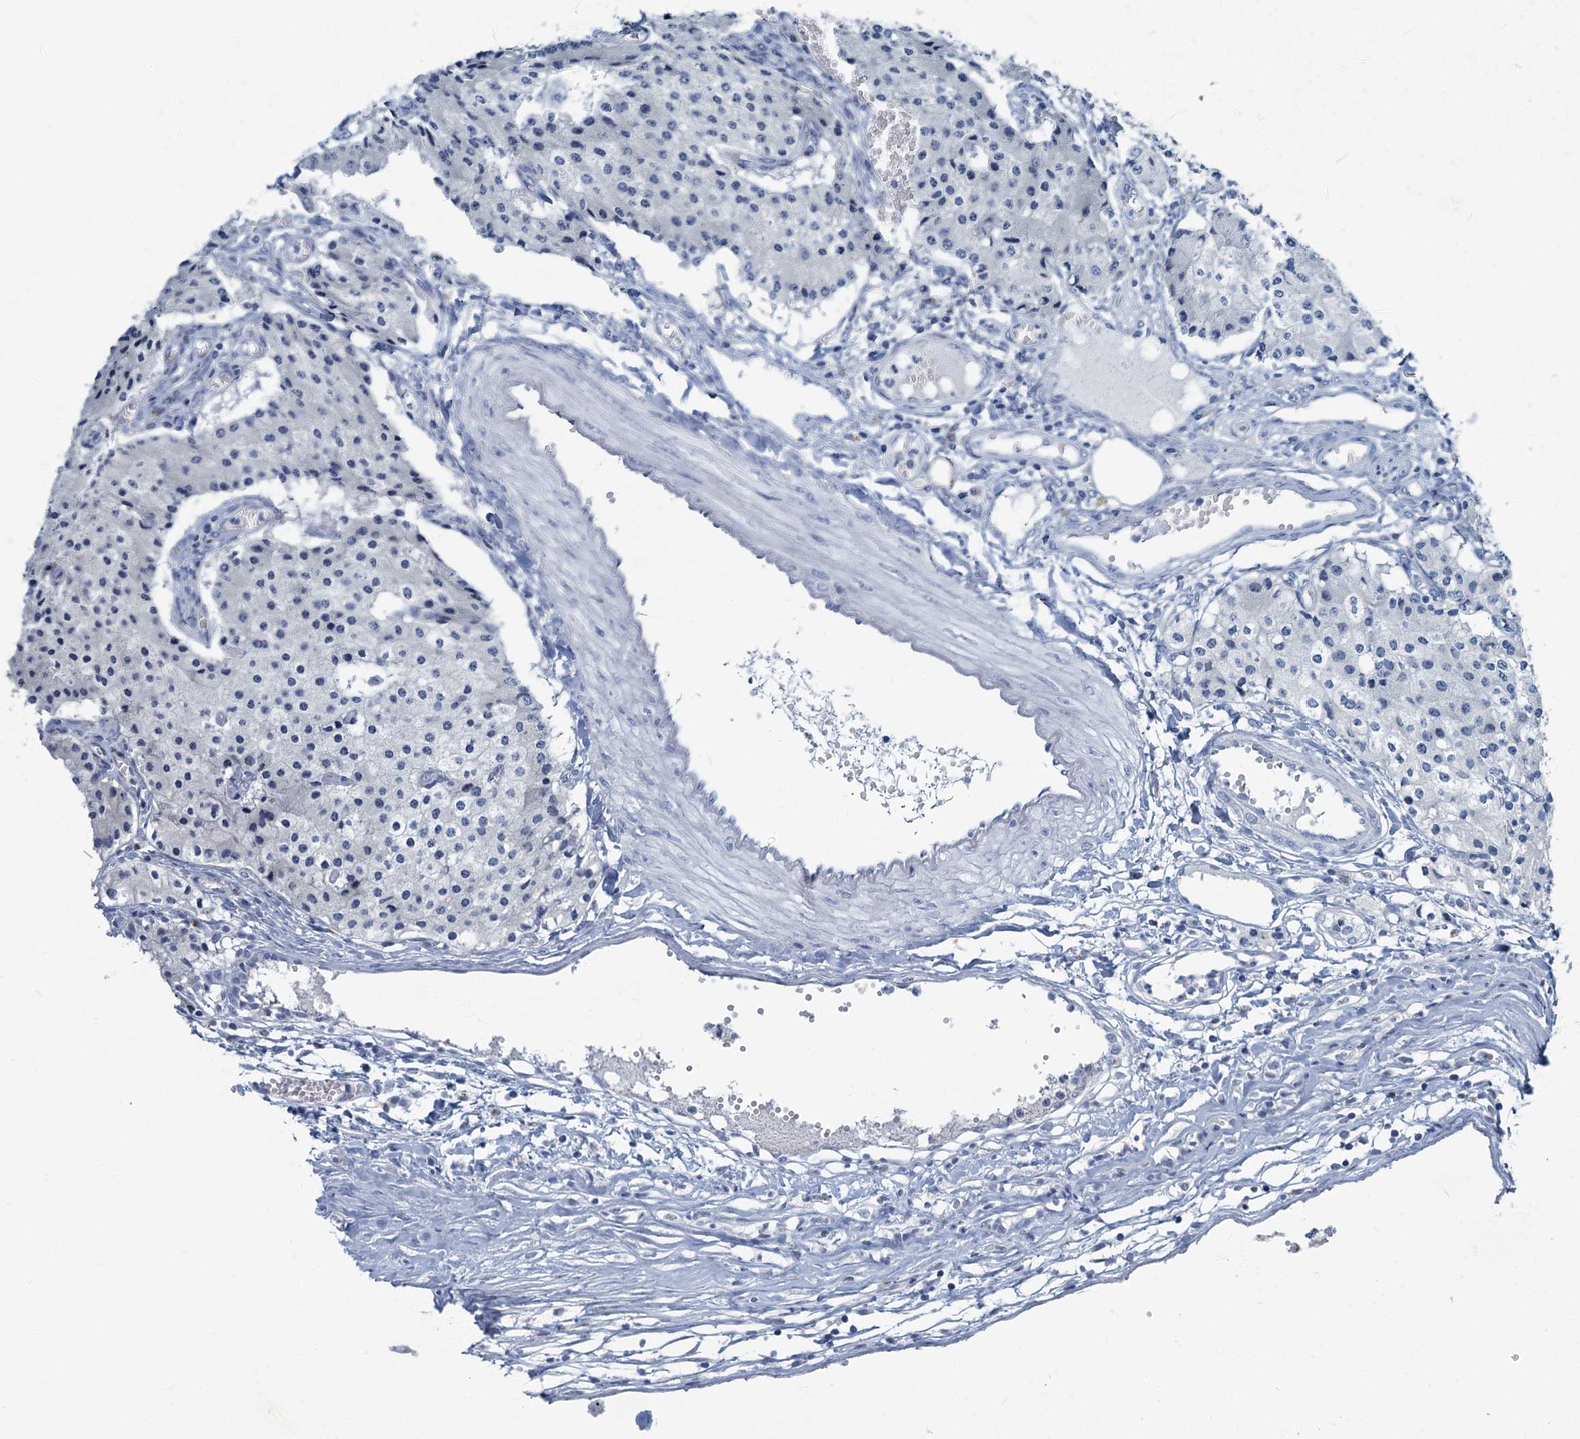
{"staining": {"intensity": "negative", "quantity": "none", "location": "none"}, "tissue": "carcinoid", "cell_type": "Tumor cells", "image_type": "cancer", "snomed": [{"axis": "morphology", "description": "Carcinoid, malignant, NOS"}, {"axis": "topography", "description": "Colon"}], "caption": "Tumor cells are negative for protein expression in human carcinoid (malignant).", "gene": "LYPD3", "patient": {"sex": "female", "age": 52}}